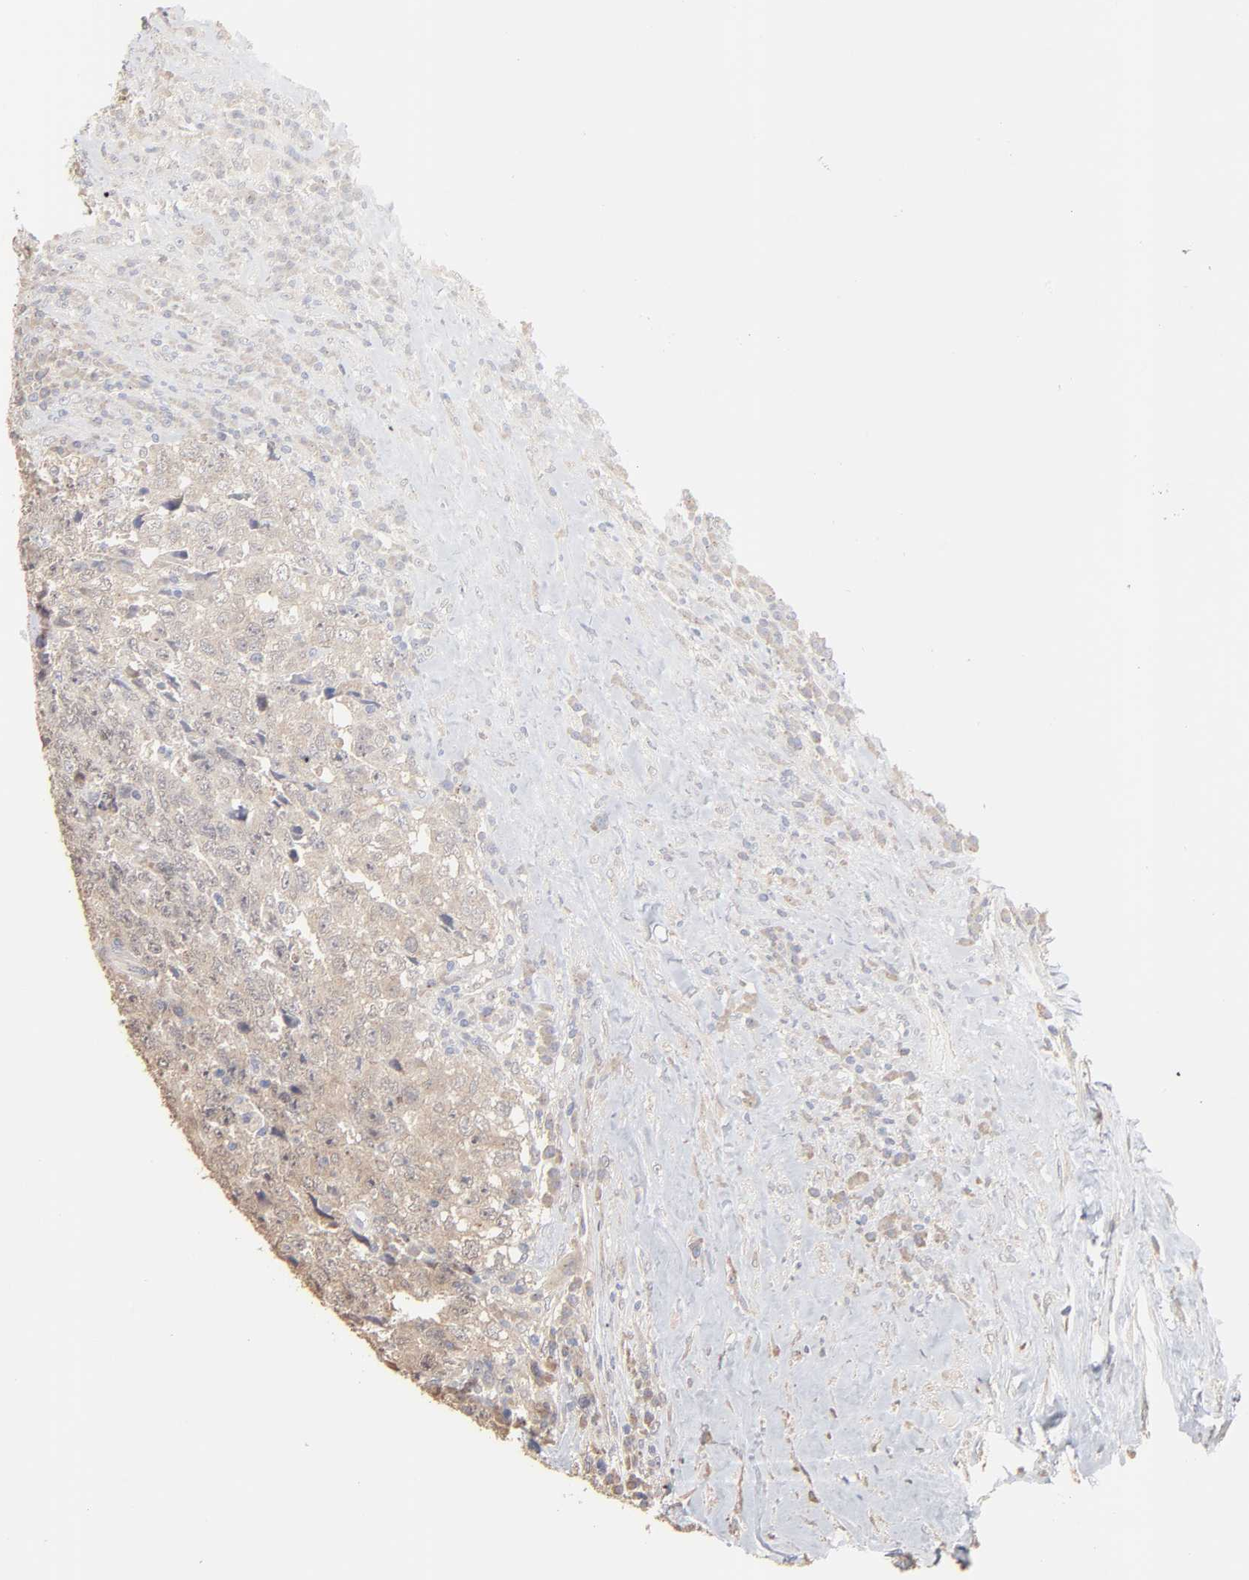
{"staining": {"intensity": "weak", "quantity": ">75%", "location": "cytoplasmic/membranous"}, "tissue": "testis cancer", "cell_type": "Tumor cells", "image_type": "cancer", "snomed": [{"axis": "morphology", "description": "Necrosis, NOS"}, {"axis": "morphology", "description": "Carcinoma, Embryonal, NOS"}, {"axis": "topography", "description": "Testis"}], "caption": "Immunohistochemical staining of testis embryonal carcinoma exhibits weak cytoplasmic/membranous protein staining in about >75% of tumor cells. The staining was performed using DAB to visualize the protein expression in brown, while the nuclei were stained in blue with hematoxylin (Magnification: 20x).", "gene": "DNAL4", "patient": {"sex": "male", "age": 19}}